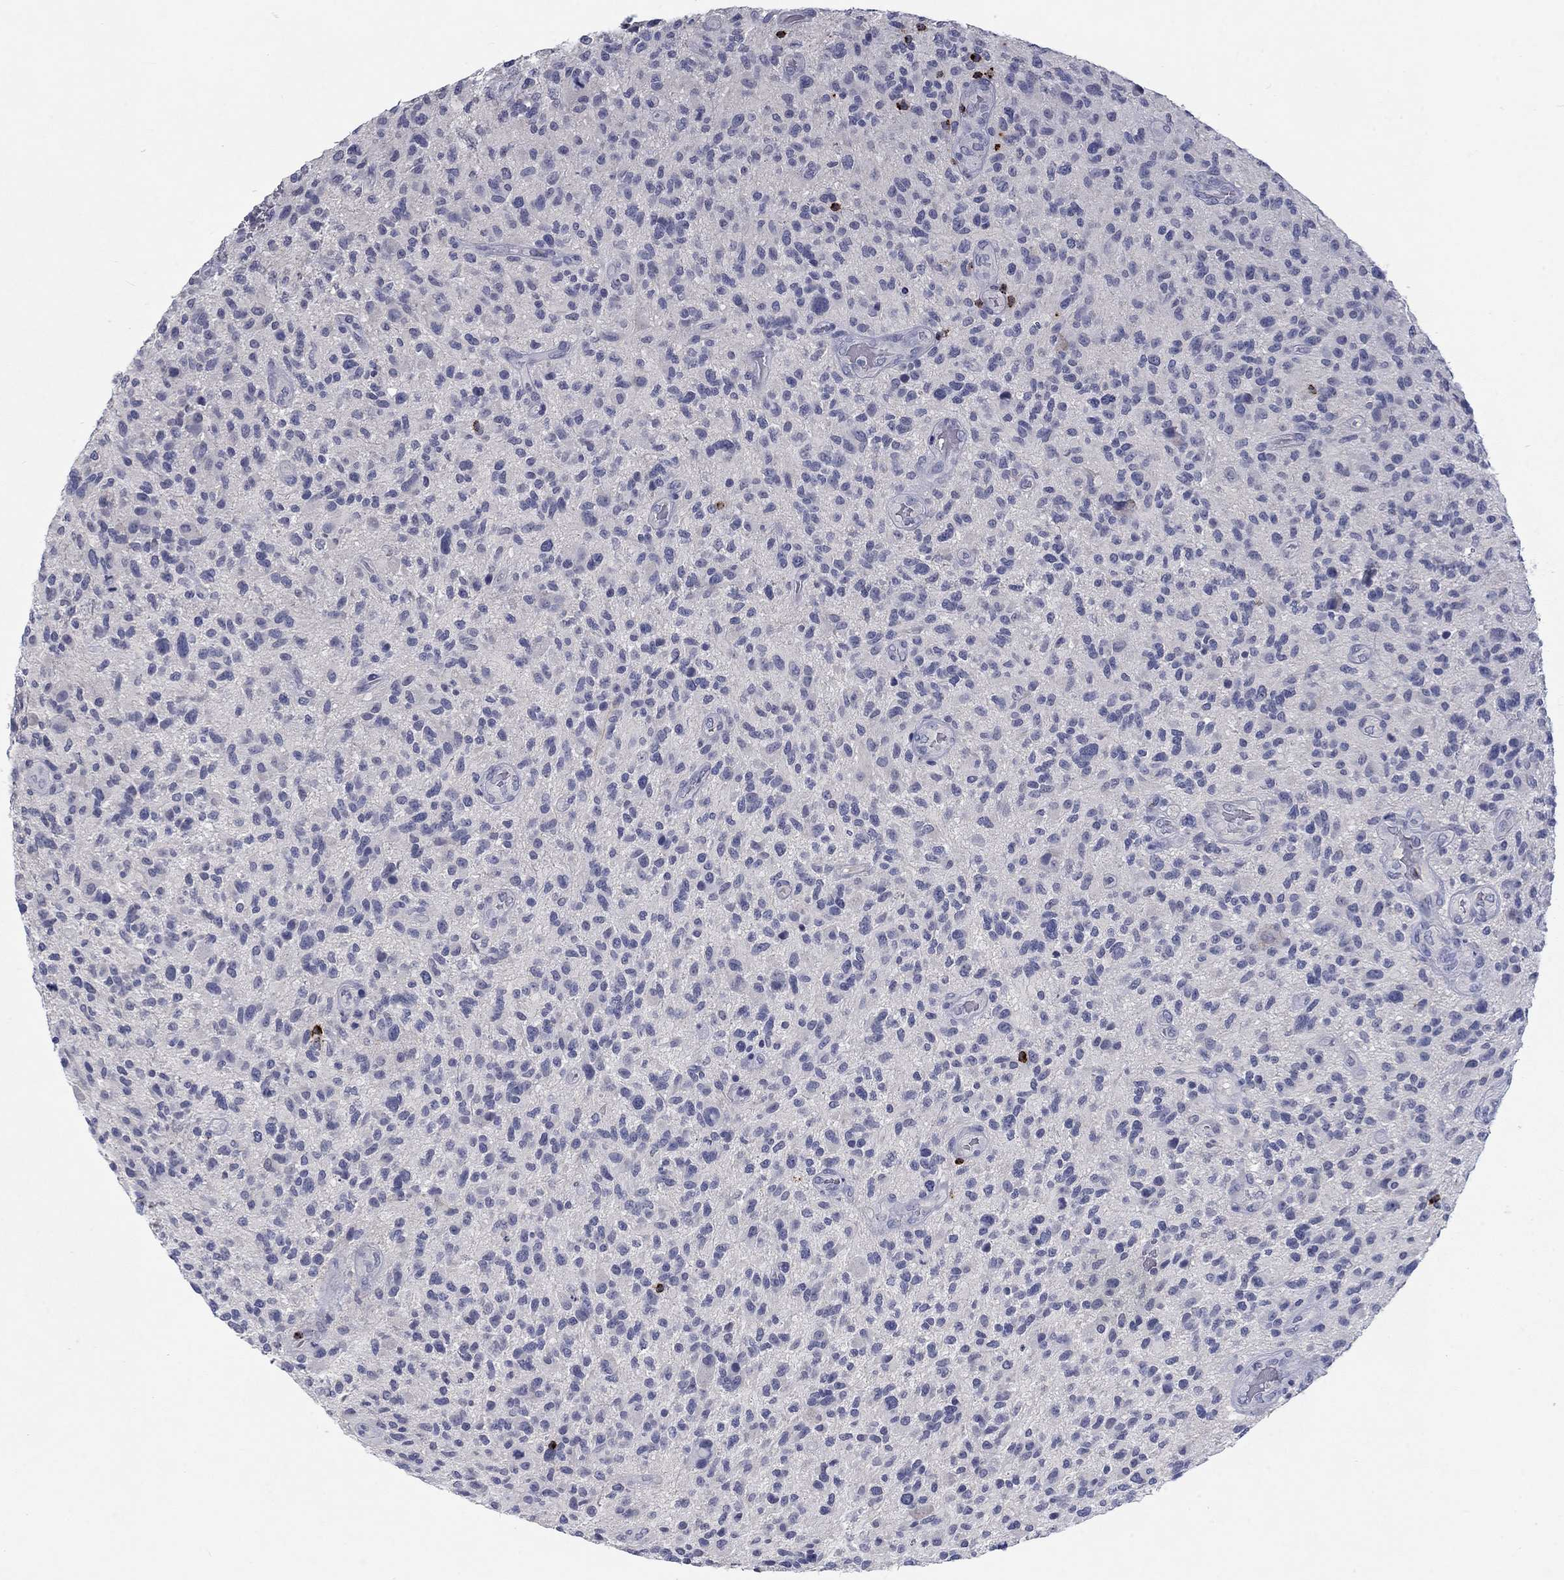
{"staining": {"intensity": "negative", "quantity": "none", "location": "none"}, "tissue": "glioma", "cell_type": "Tumor cells", "image_type": "cancer", "snomed": [{"axis": "morphology", "description": "Glioma, malignant, High grade"}, {"axis": "topography", "description": "Brain"}], "caption": "This is a micrograph of immunohistochemistry staining of glioma, which shows no expression in tumor cells.", "gene": "GZMA", "patient": {"sex": "male", "age": 47}}